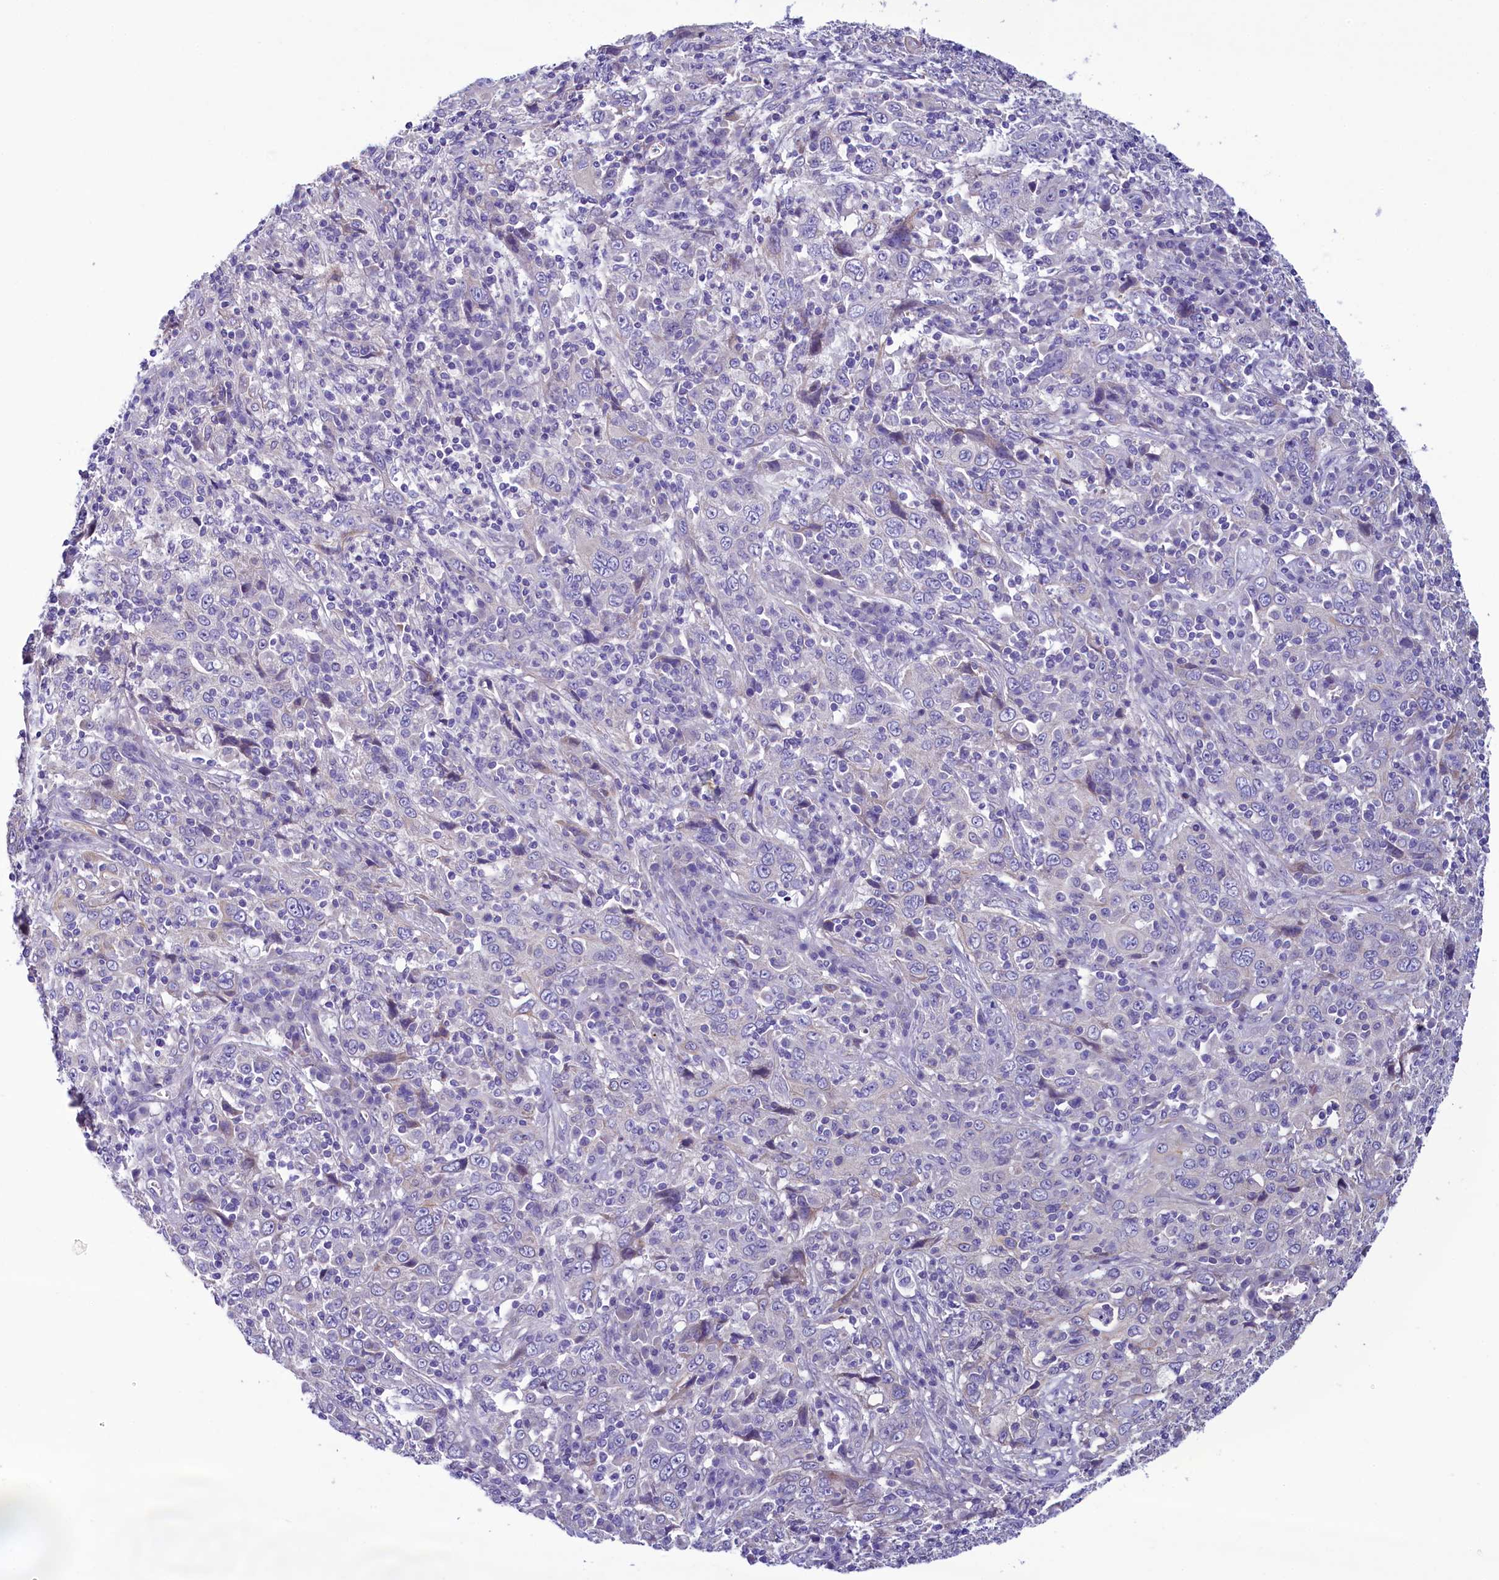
{"staining": {"intensity": "negative", "quantity": "none", "location": "none"}, "tissue": "cervical cancer", "cell_type": "Tumor cells", "image_type": "cancer", "snomed": [{"axis": "morphology", "description": "Squamous cell carcinoma, NOS"}, {"axis": "topography", "description": "Cervix"}], "caption": "Immunohistochemistry of human cervical cancer reveals no positivity in tumor cells.", "gene": "KRBOX5", "patient": {"sex": "female", "age": 46}}